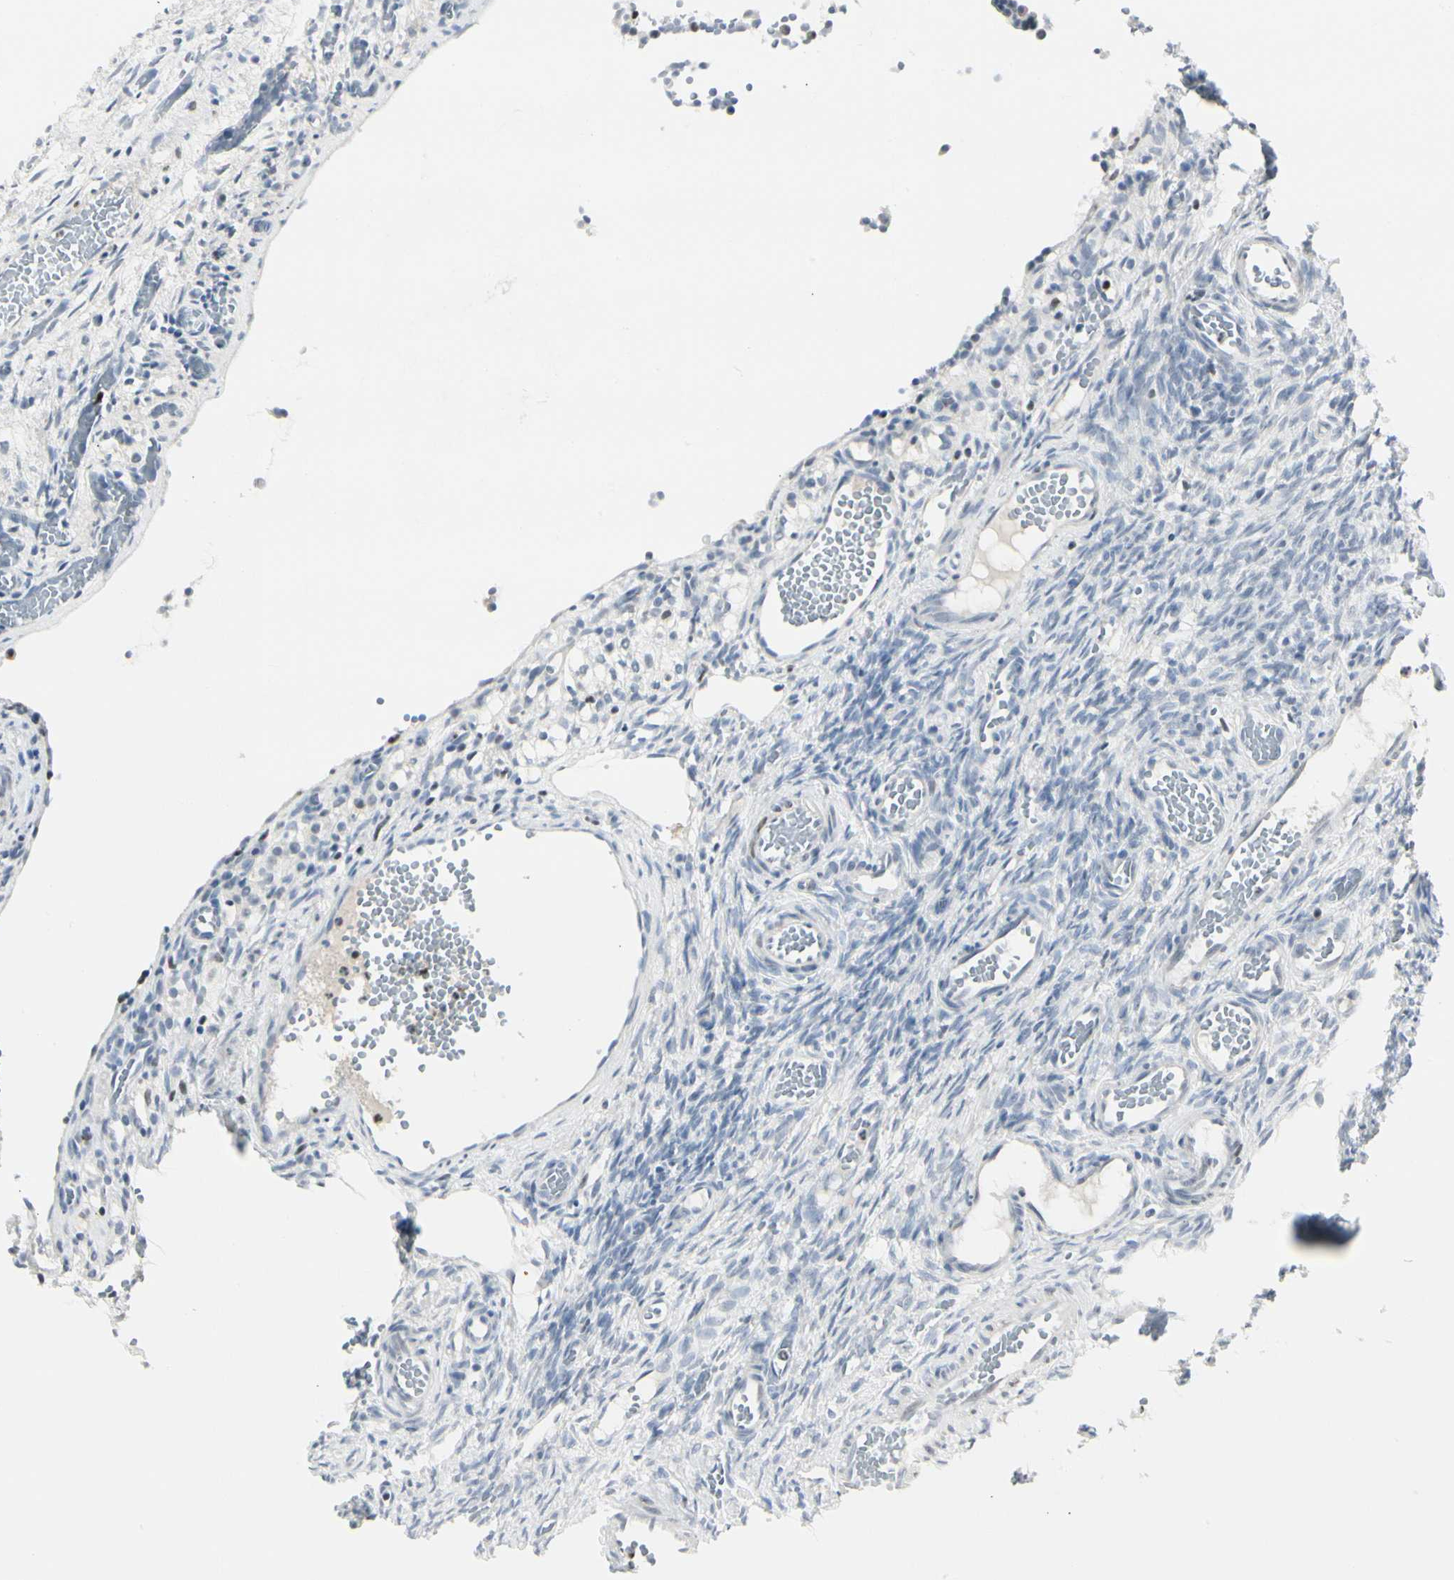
{"staining": {"intensity": "negative", "quantity": "none", "location": "none"}, "tissue": "ovary", "cell_type": "Ovarian stroma cells", "image_type": "normal", "snomed": [{"axis": "morphology", "description": "Normal tissue, NOS"}, {"axis": "topography", "description": "Ovary"}], "caption": "Ovary was stained to show a protein in brown. There is no significant expression in ovarian stroma cells. (DAB (3,3'-diaminobenzidine) immunohistochemistry visualized using brightfield microscopy, high magnification).", "gene": "ZBTB7B", "patient": {"sex": "female", "age": 35}}